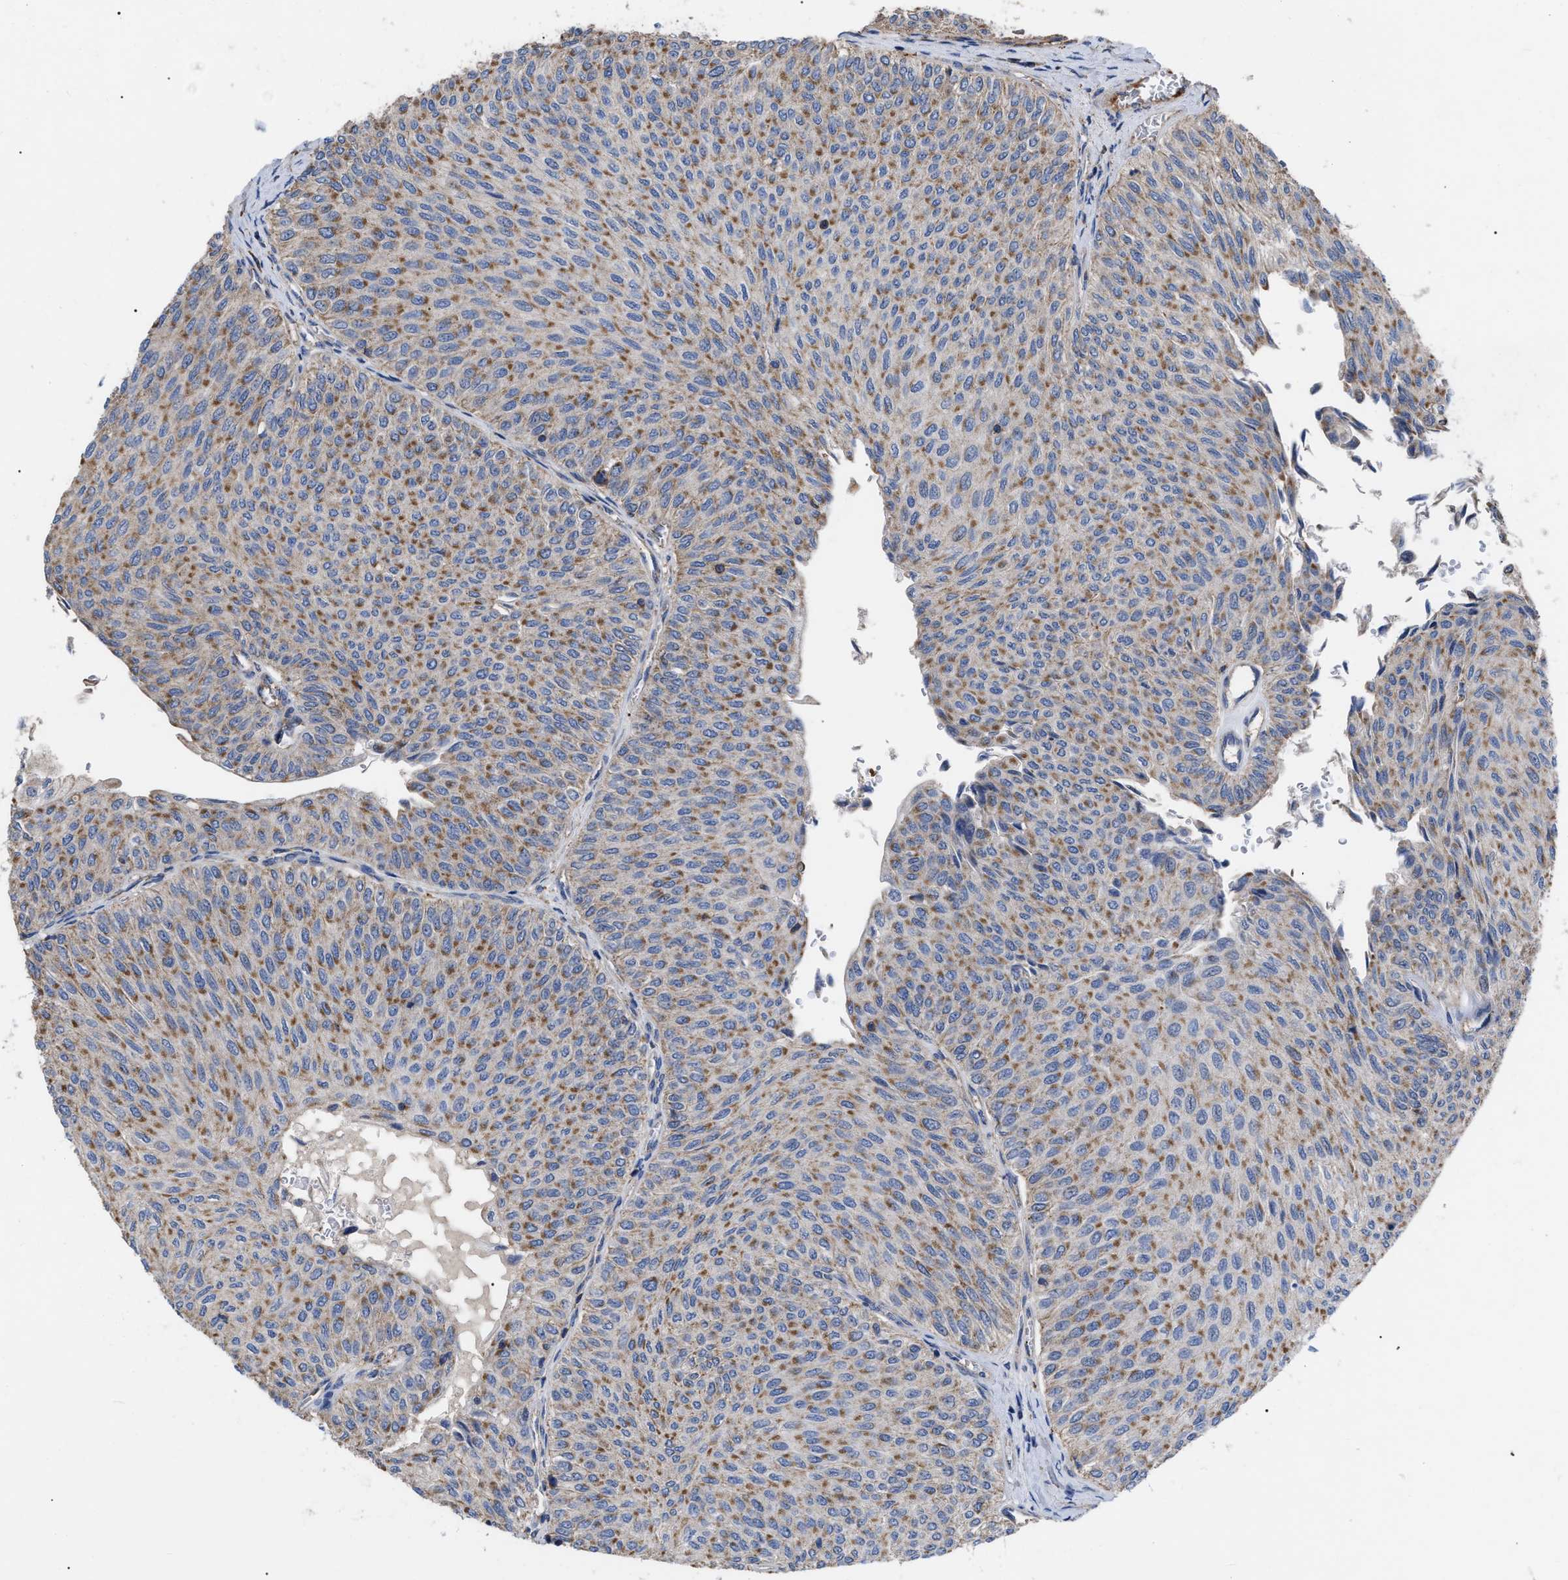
{"staining": {"intensity": "moderate", "quantity": ">75%", "location": "cytoplasmic/membranous"}, "tissue": "urothelial cancer", "cell_type": "Tumor cells", "image_type": "cancer", "snomed": [{"axis": "morphology", "description": "Urothelial carcinoma, Low grade"}, {"axis": "topography", "description": "Urinary bladder"}], "caption": "A micrograph of urothelial cancer stained for a protein exhibits moderate cytoplasmic/membranous brown staining in tumor cells. The staining is performed using DAB (3,3'-diaminobenzidine) brown chromogen to label protein expression. The nuclei are counter-stained blue using hematoxylin.", "gene": "FAM171A2", "patient": {"sex": "male", "age": 78}}